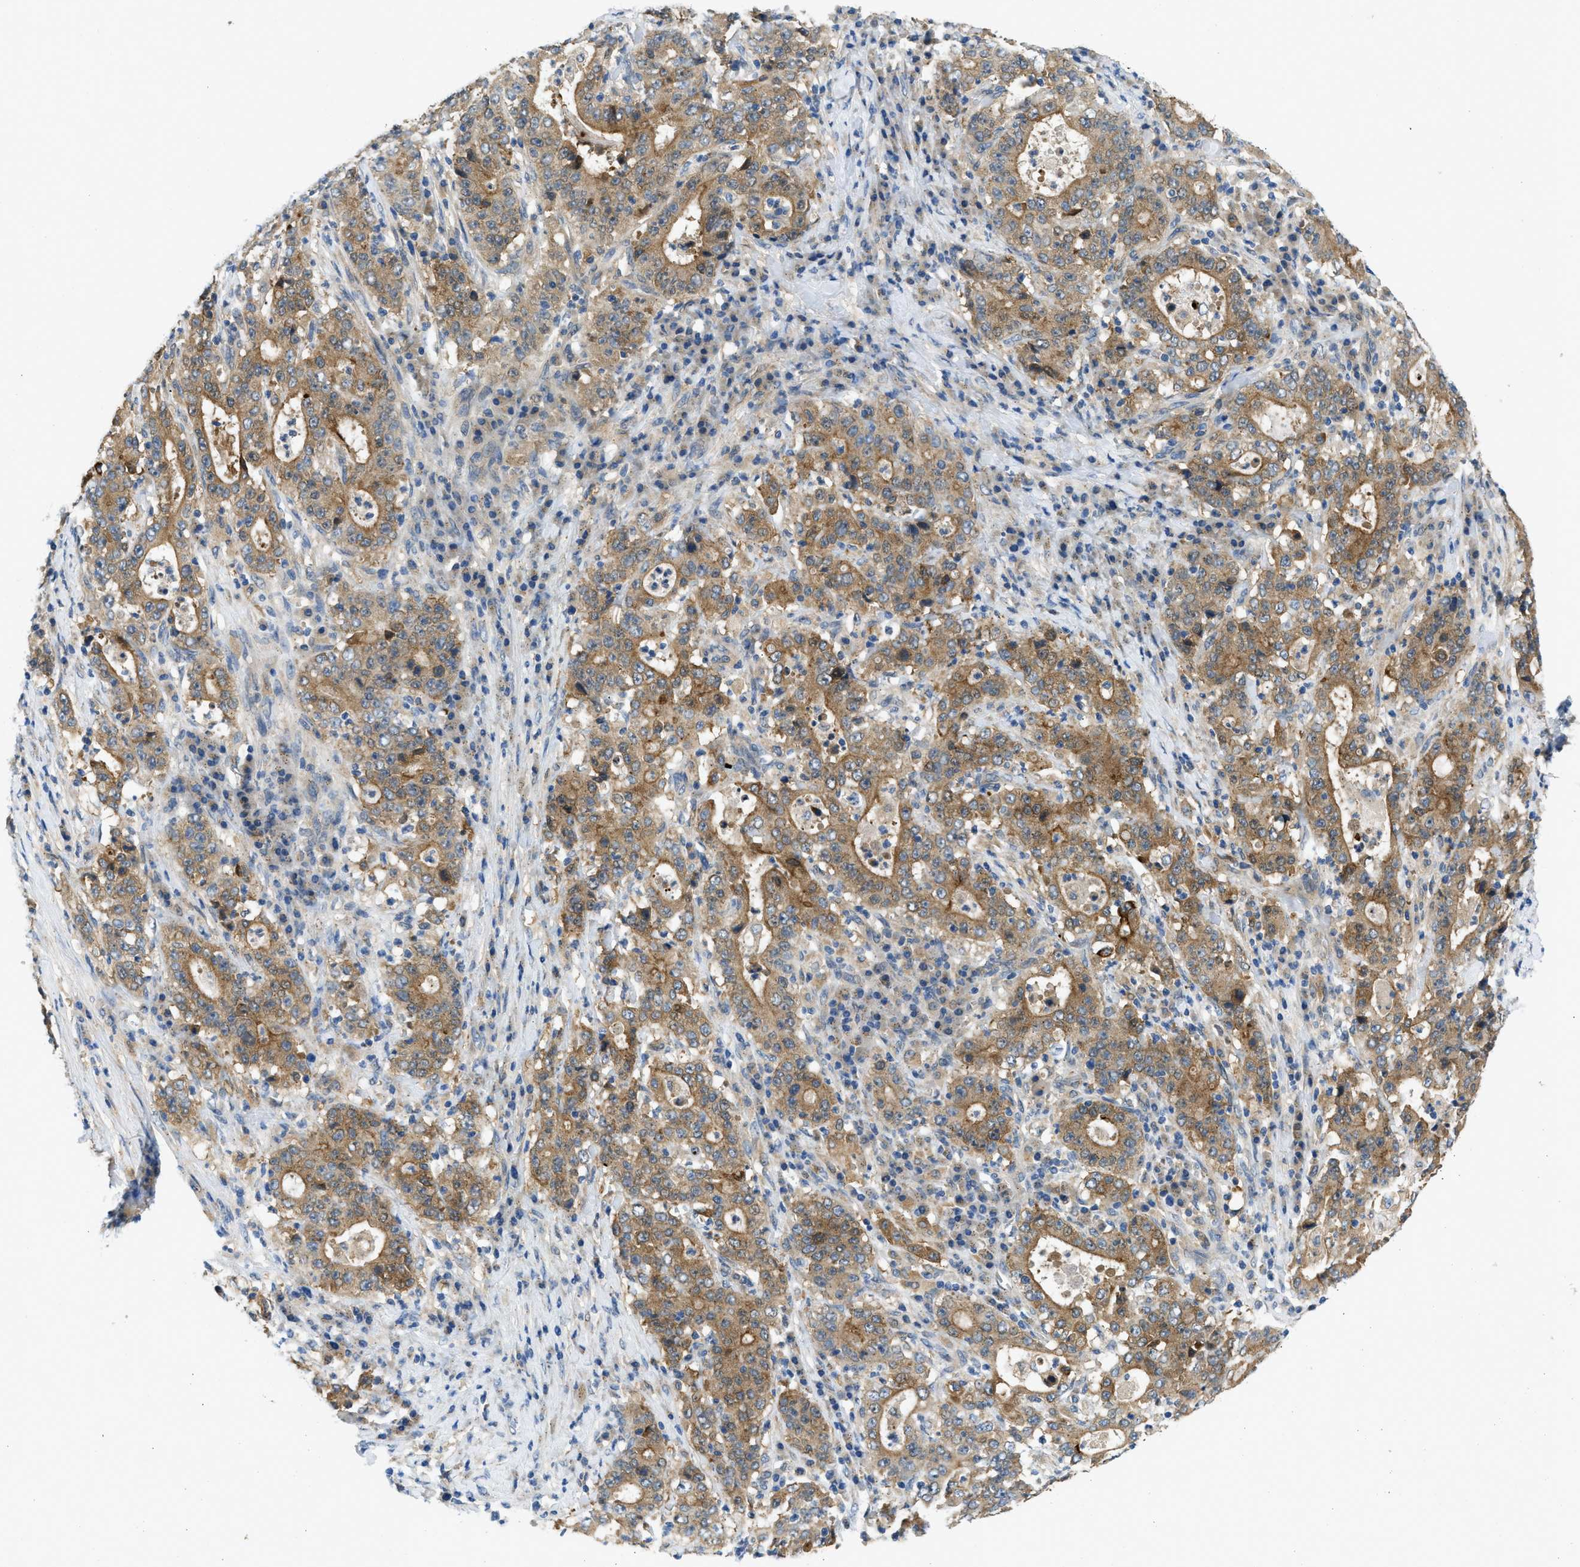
{"staining": {"intensity": "moderate", "quantity": ">75%", "location": "cytoplasmic/membranous"}, "tissue": "stomach cancer", "cell_type": "Tumor cells", "image_type": "cancer", "snomed": [{"axis": "morphology", "description": "Normal tissue, NOS"}, {"axis": "morphology", "description": "Adenocarcinoma, NOS"}, {"axis": "topography", "description": "Stomach, upper"}, {"axis": "topography", "description": "Stomach"}], "caption": "Tumor cells exhibit medium levels of moderate cytoplasmic/membranous positivity in about >75% of cells in stomach cancer.", "gene": "RIPK2", "patient": {"sex": "male", "age": 59}}